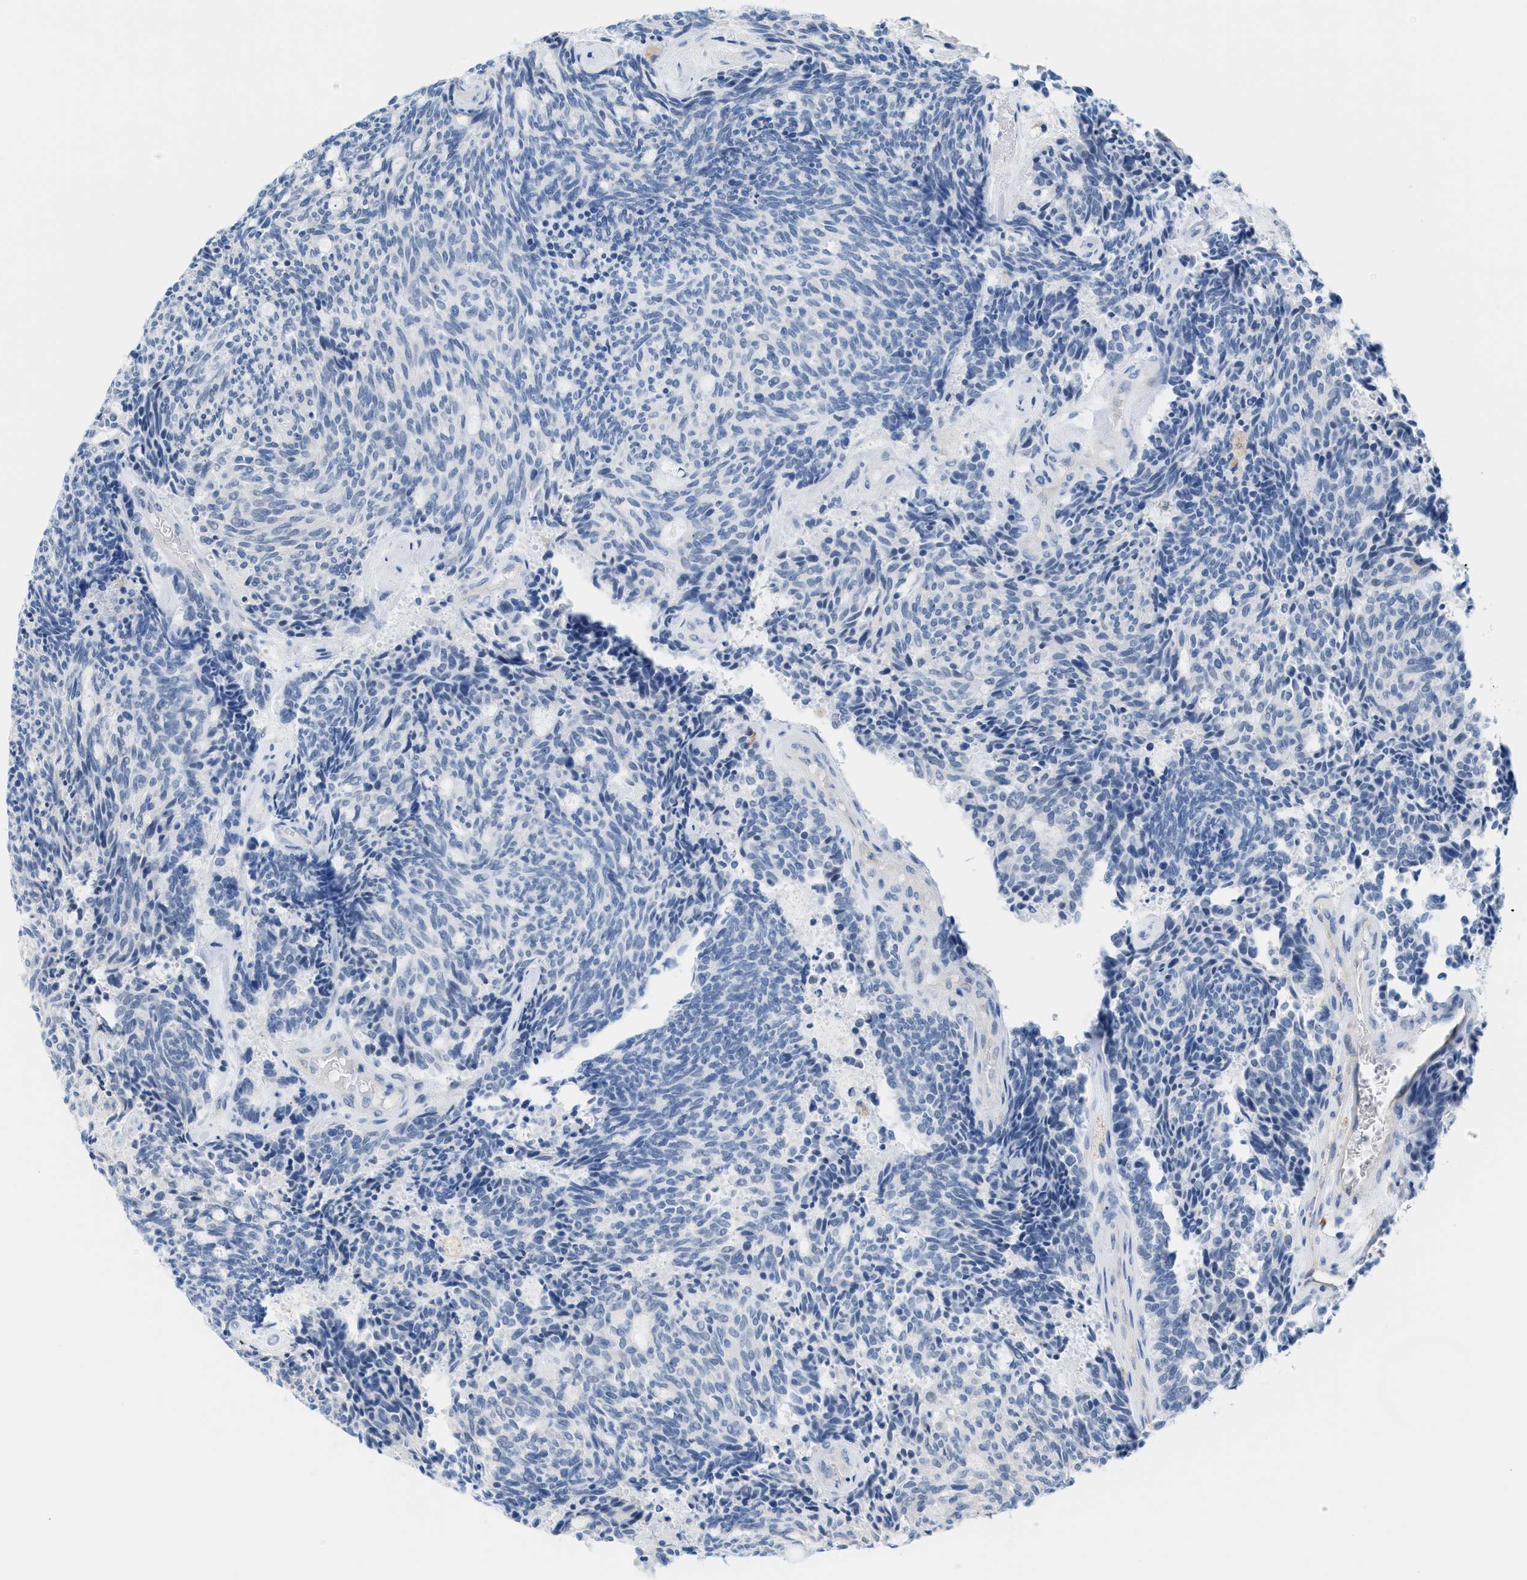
{"staining": {"intensity": "negative", "quantity": "none", "location": "none"}, "tissue": "carcinoid", "cell_type": "Tumor cells", "image_type": "cancer", "snomed": [{"axis": "morphology", "description": "Carcinoid, malignant, NOS"}, {"axis": "topography", "description": "Pancreas"}], "caption": "Photomicrograph shows no significant protein staining in tumor cells of carcinoid. (DAB immunohistochemistry with hematoxylin counter stain).", "gene": "IL16", "patient": {"sex": "female", "age": 54}}